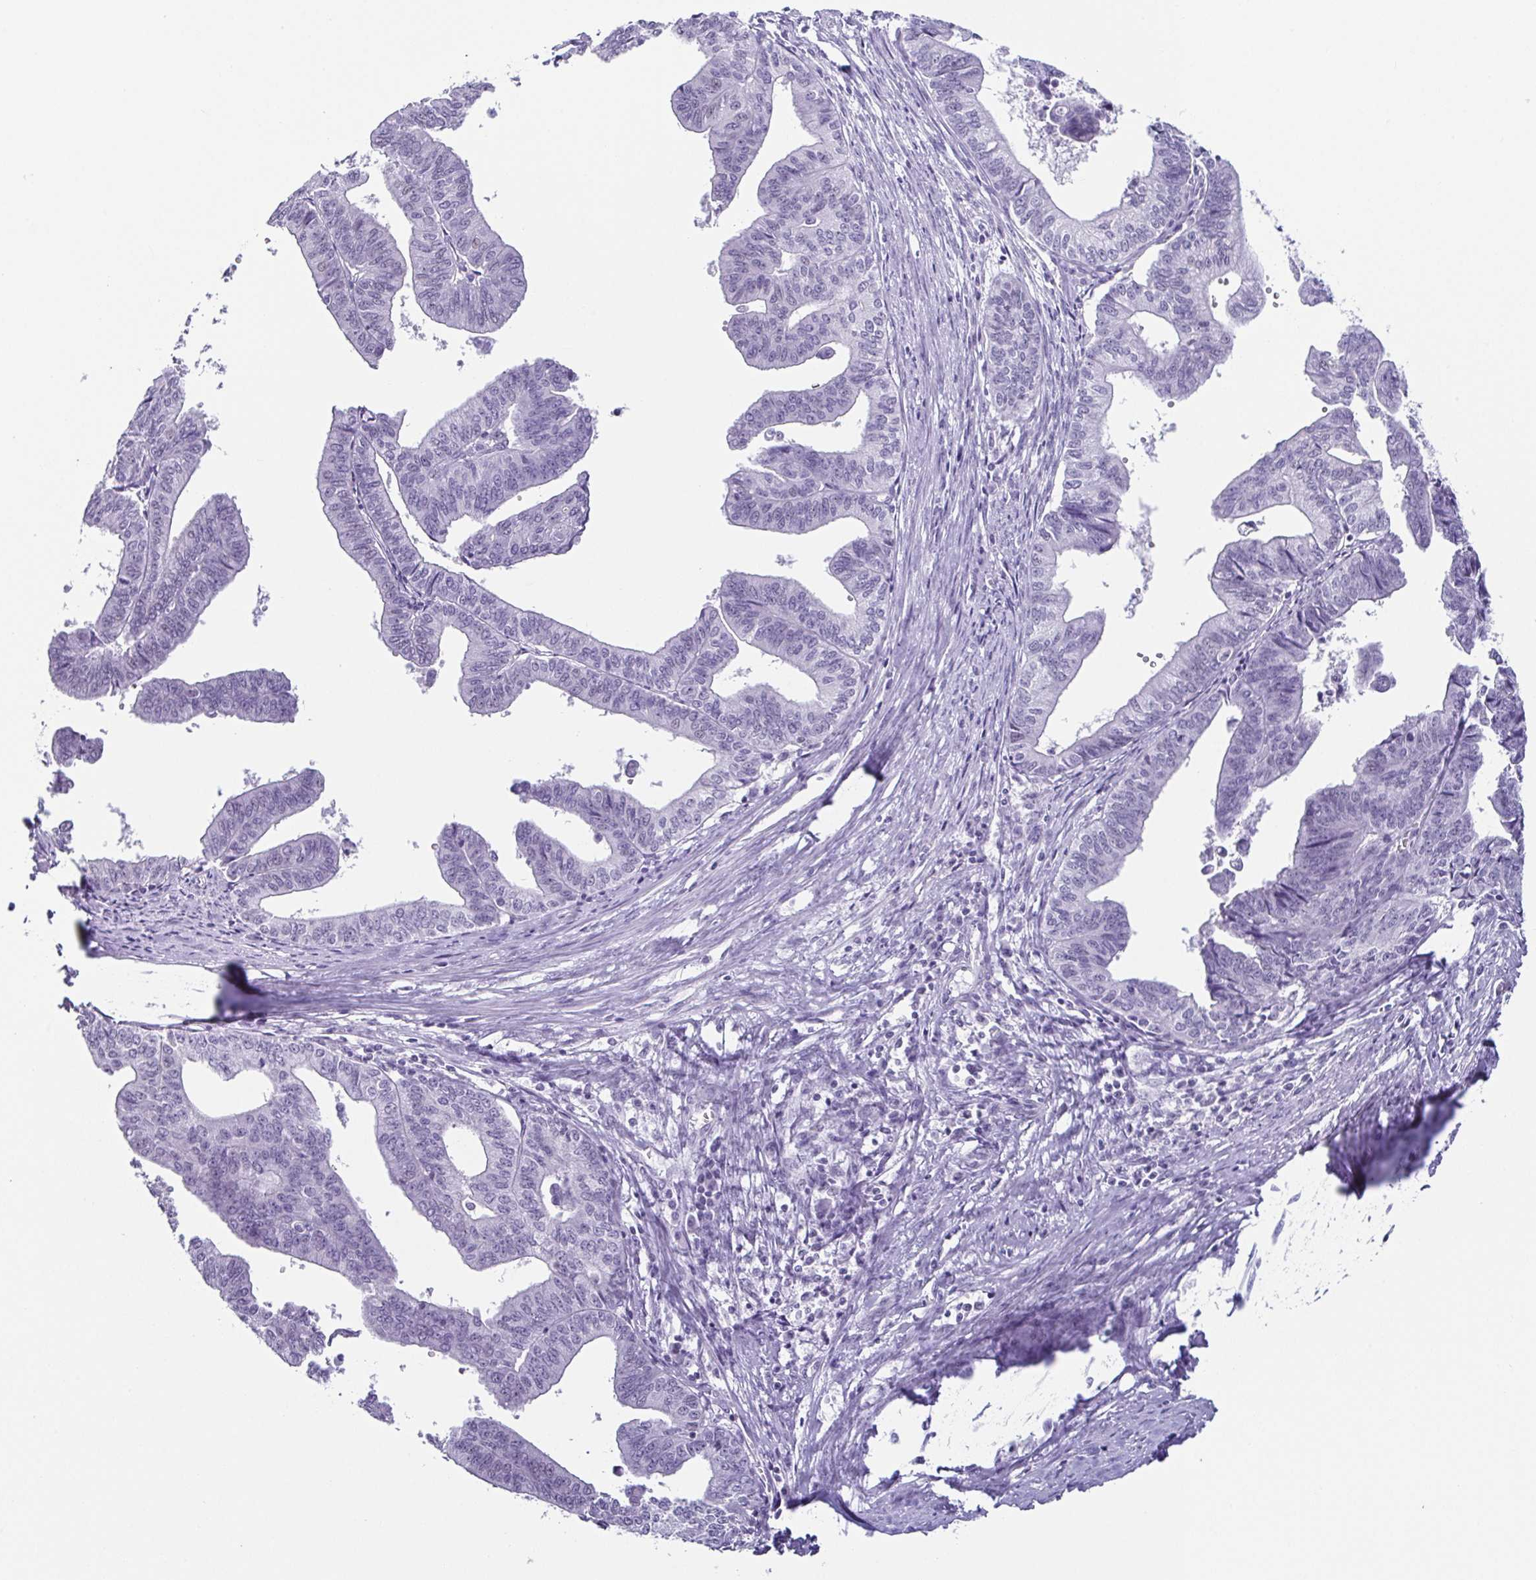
{"staining": {"intensity": "negative", "quantity": "none", "location": "none"}, "tissue": "endometrial cancer", "cell_type": "Tumor cells", "image_type": "cancer", "snomed": [{"axis": "morphology", "description": "Adenocarcinoma, NOS"}, {"axis": "topography", "description": "Endometrium"}], "caption": "Endometrial cancer stained for a protein using immunohistochemistry displays no staining tumor cells.", "gene": "ESX1", "patient": {"sex": "female", "age": 65}}